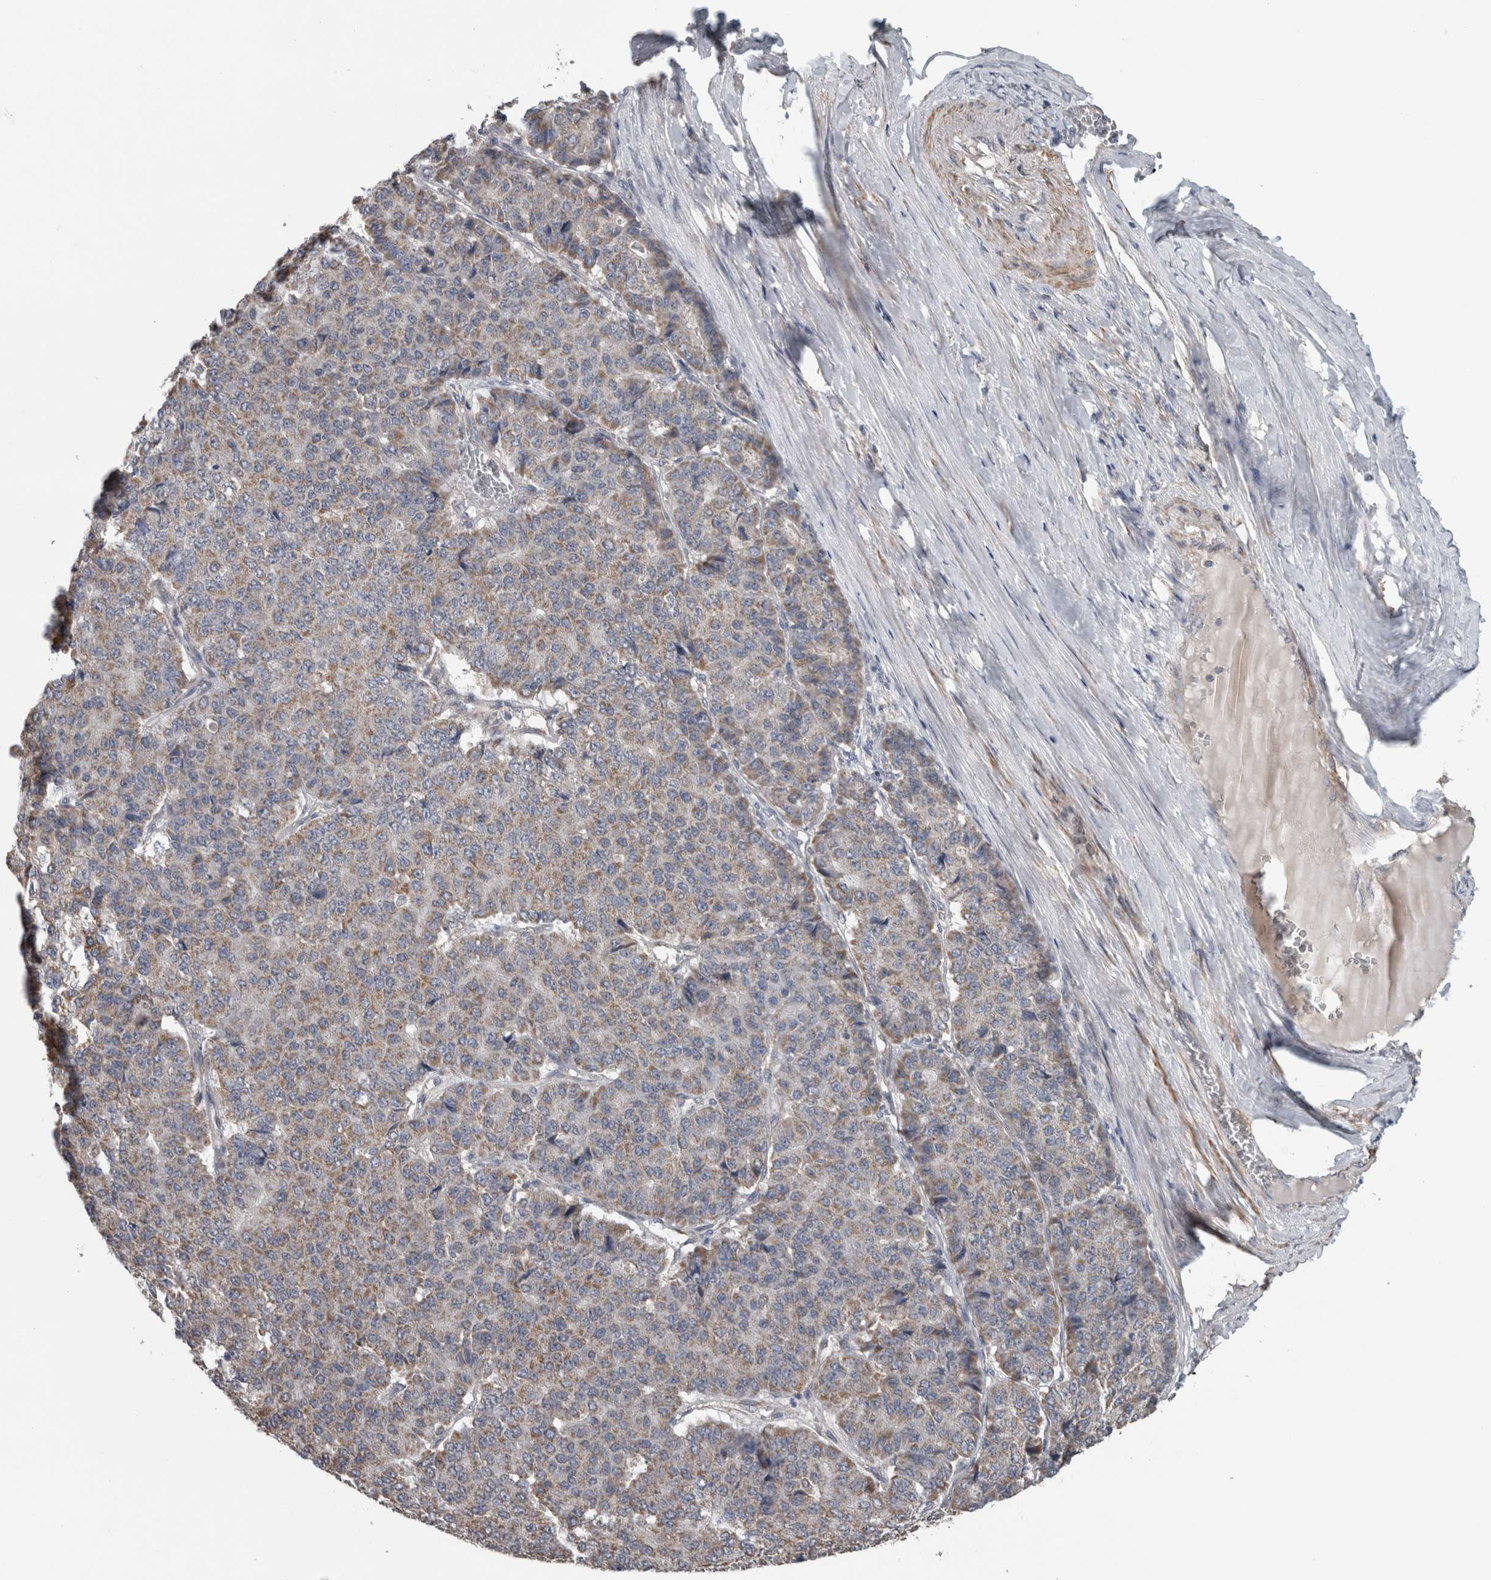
{"staining": {"intensity": "moderate", "quantity": "25%-75%", "location": "cytoplasmic/membranous"}, "tissue": "pancreatic cancer", "cell_type": "Tumor cells", "image_type": "cancer", "snomed": [{"axis": "morphology", "description": "Adenocarcinoma, NOS"}, {"axis": "topography", "description": "Pancreas"}], "caption": "High-magnification brightfield microscopy of pancreatic adenocarcinoma stained with DAB (brown) and counterstained with hematoxylin (blue). tumor cells exhibit moderate cytoplasmic/membranous staining is identified in approximately25%-75% of cells.", "gene": "ARMC1", "patient": {"sex": "male", "age": 50}}